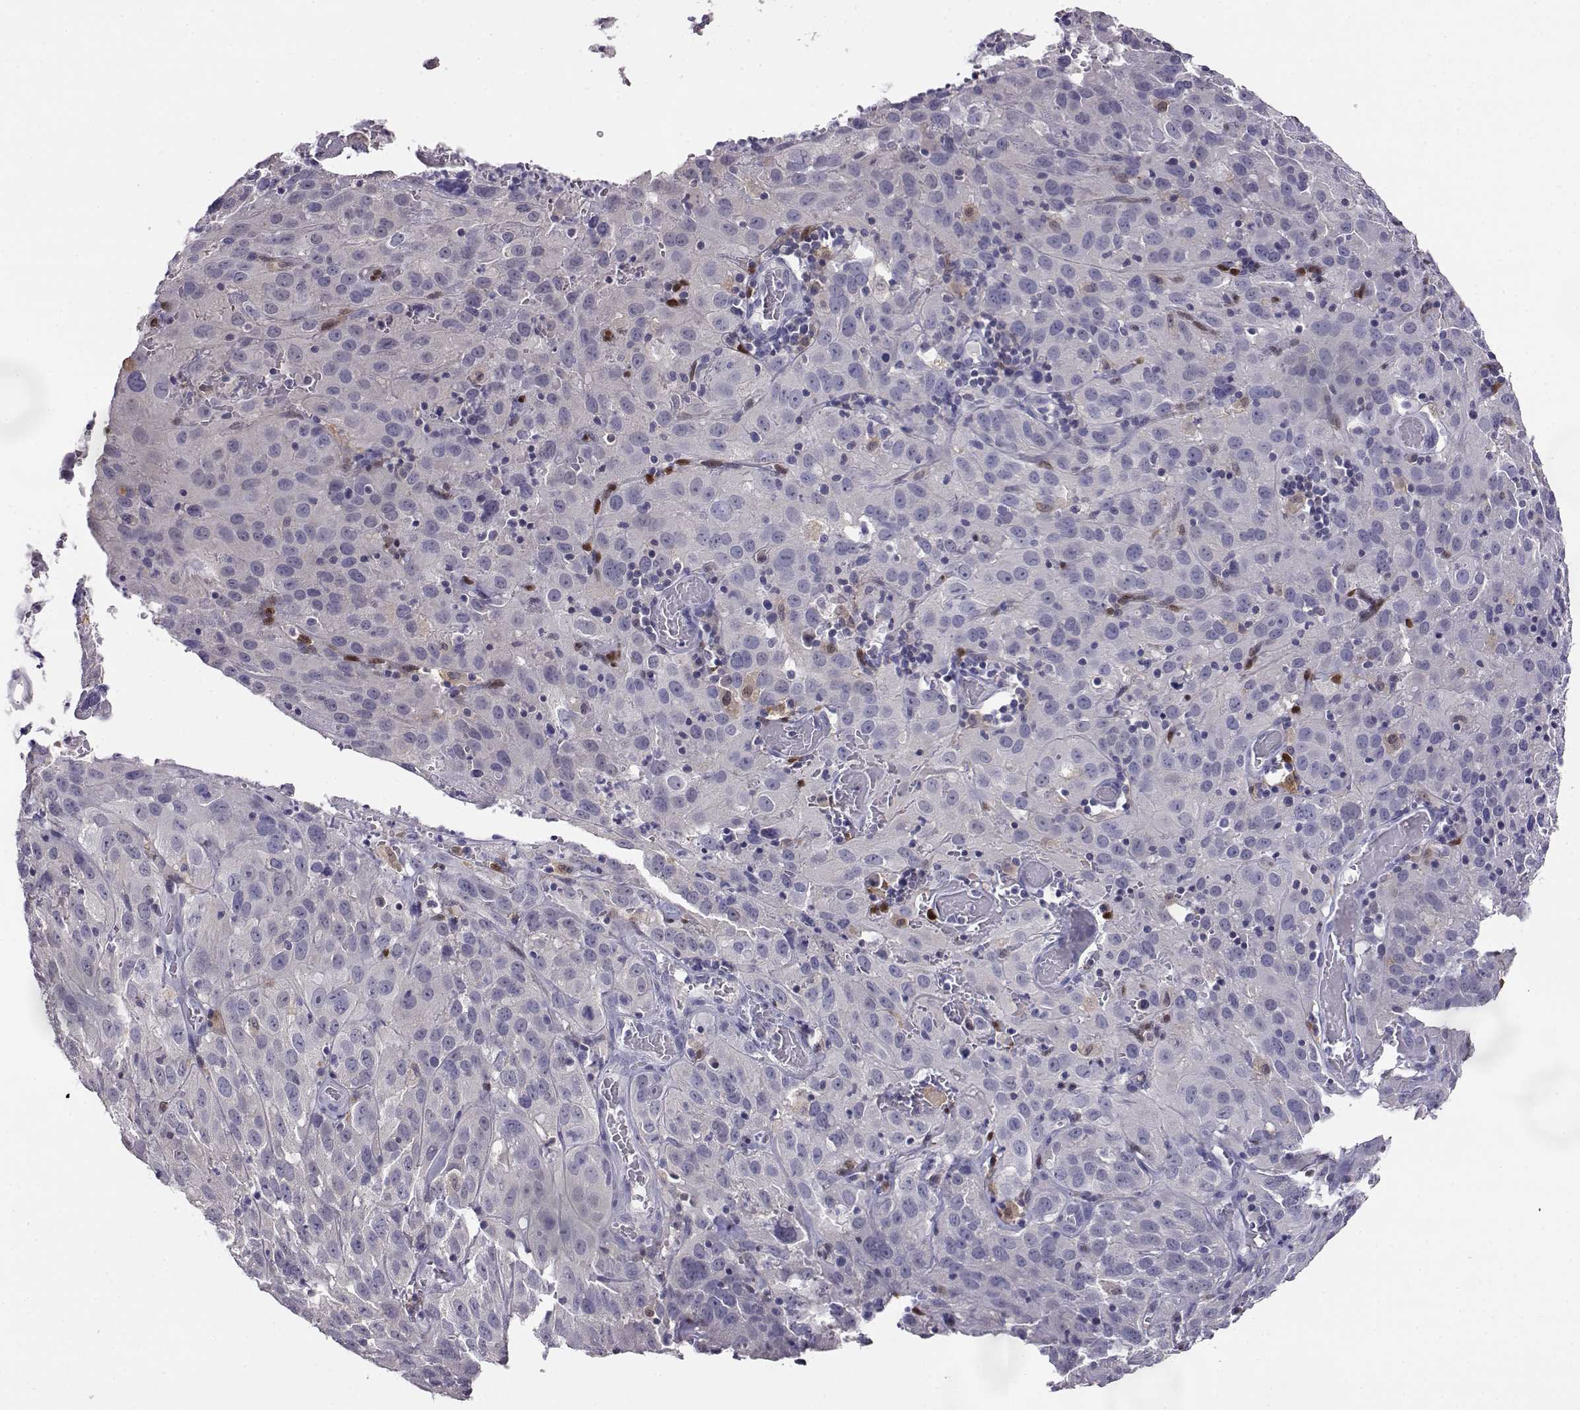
{"staining": {"intensity": "negative", "quantity": "none", "location": "none"}, "tissue": "cervical cancer", "cell_type": "Tumor cells", "image_type": "cancer", "snomed": [{"axis": "morphology", "description": "Squamous cell carcinoma, NOS"}, {"axis": "topography", "description": "Cervix"}], "caption": "The immunohistochemistry (IHC) micrograph has no significant expression in tumor cells of cervical squamous cell carcinoma tissue.", "gene": "AKR1B1", "patient": {"sex": "female", "age": 32}}